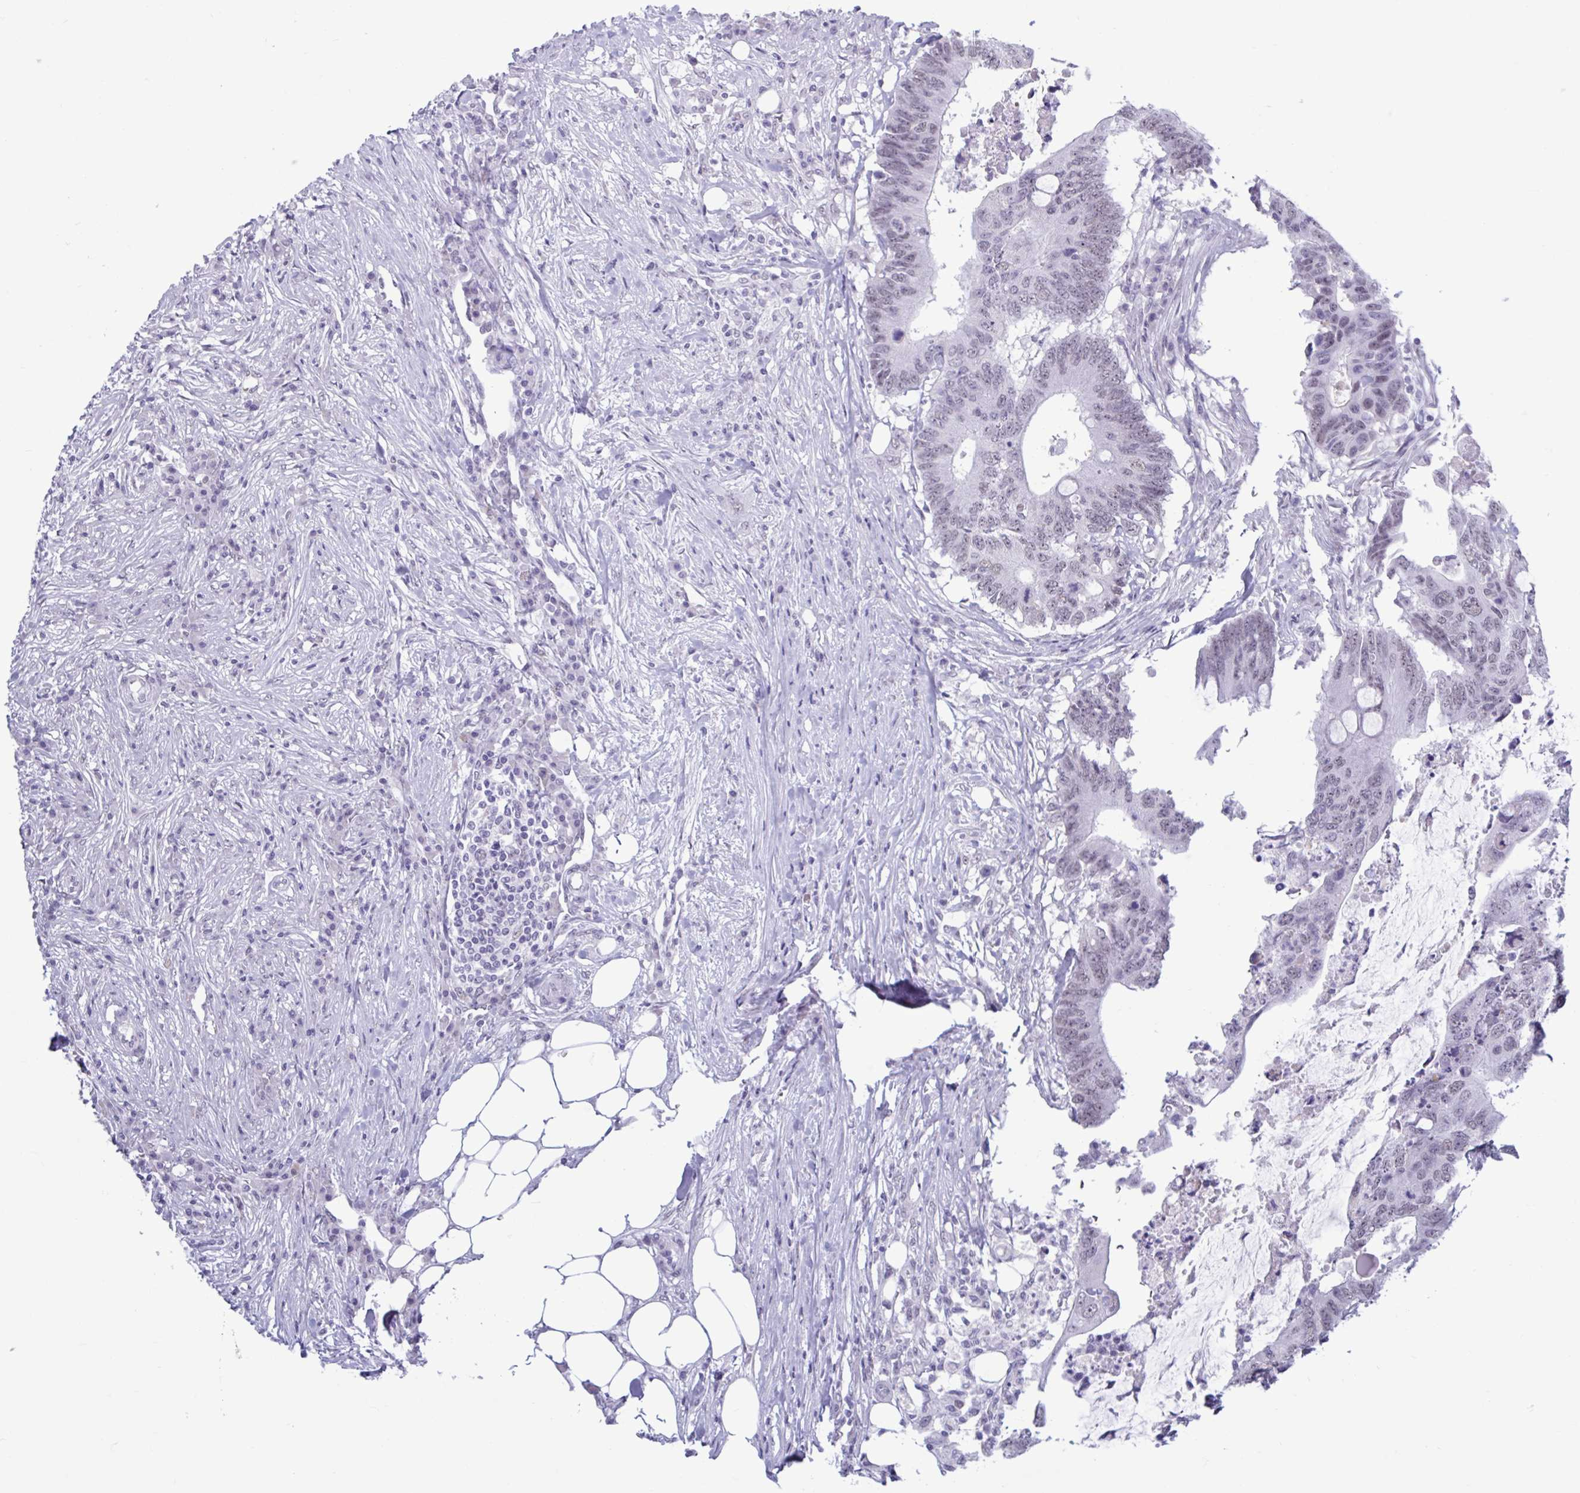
{"staining": {"intensity": "weak", "quantity": "<25%", "location": "nuclear"}, "tissue": "colorectal cancer", "cell_type": "Tumor cells", "image_type": "cancer", "snomed": [{"axis": "morphology", "description": "Adenocarcinoma, NOS"}, {"axis": "topography", "description": "Colon"}], "caption": "DAB (3,3'-diaminobenzidine) immunohistochemical staining of colorectal cancer (adenocarcinoma) reveals no significant staining in tumor cells. Brightfield microscopy of immunohistochemistry stained with DAB (3,3'-diaminobenzidine) (brown) and hematoxylin (blue), captured at high magnification.", "gene": "MSMB", "patient": {"sex": "male", "age": 71}}